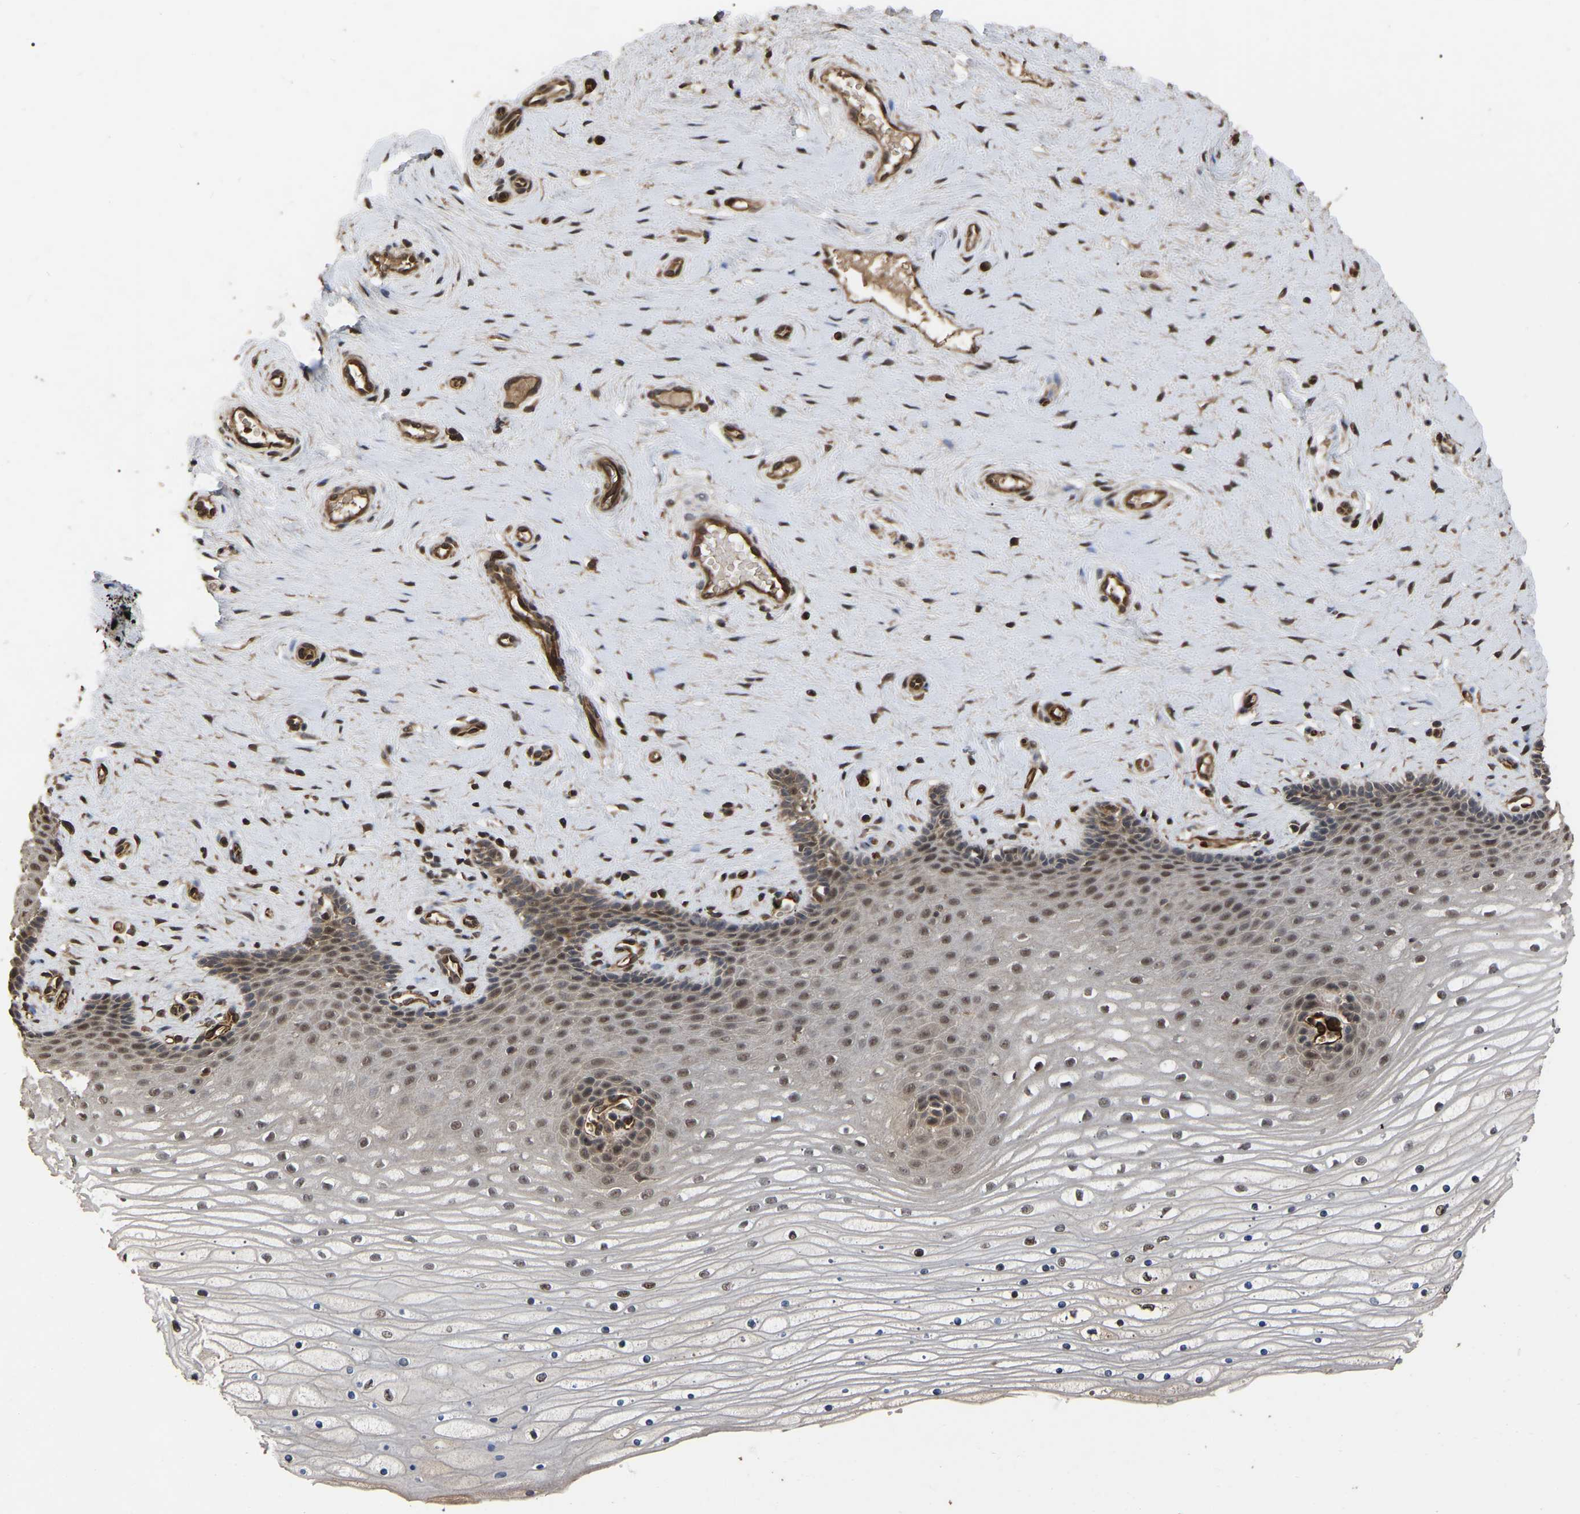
{"staining": {"intensity": "moderate", "quantity": ">75%", "location": "cytoplasmic/membranous,nuclear"}, "tissue": "cervix", "cell_type": "Squamous epithelial cells", "image_type": "normal", "snomed": [{"axis": "morphology", "description": "Normal tissue, NOS"}, {"axis": "topography", "description": "Cervix"}], "caption": "About >75% of squamous epithelial cells in unremarkable human cervix display moderate cytoplasmic/membranous,nuclear protein staining as visualized by brown immunohistochemical staining.", "gene": "FAM161B", "patient": {"sex": "female", "age": 39}}